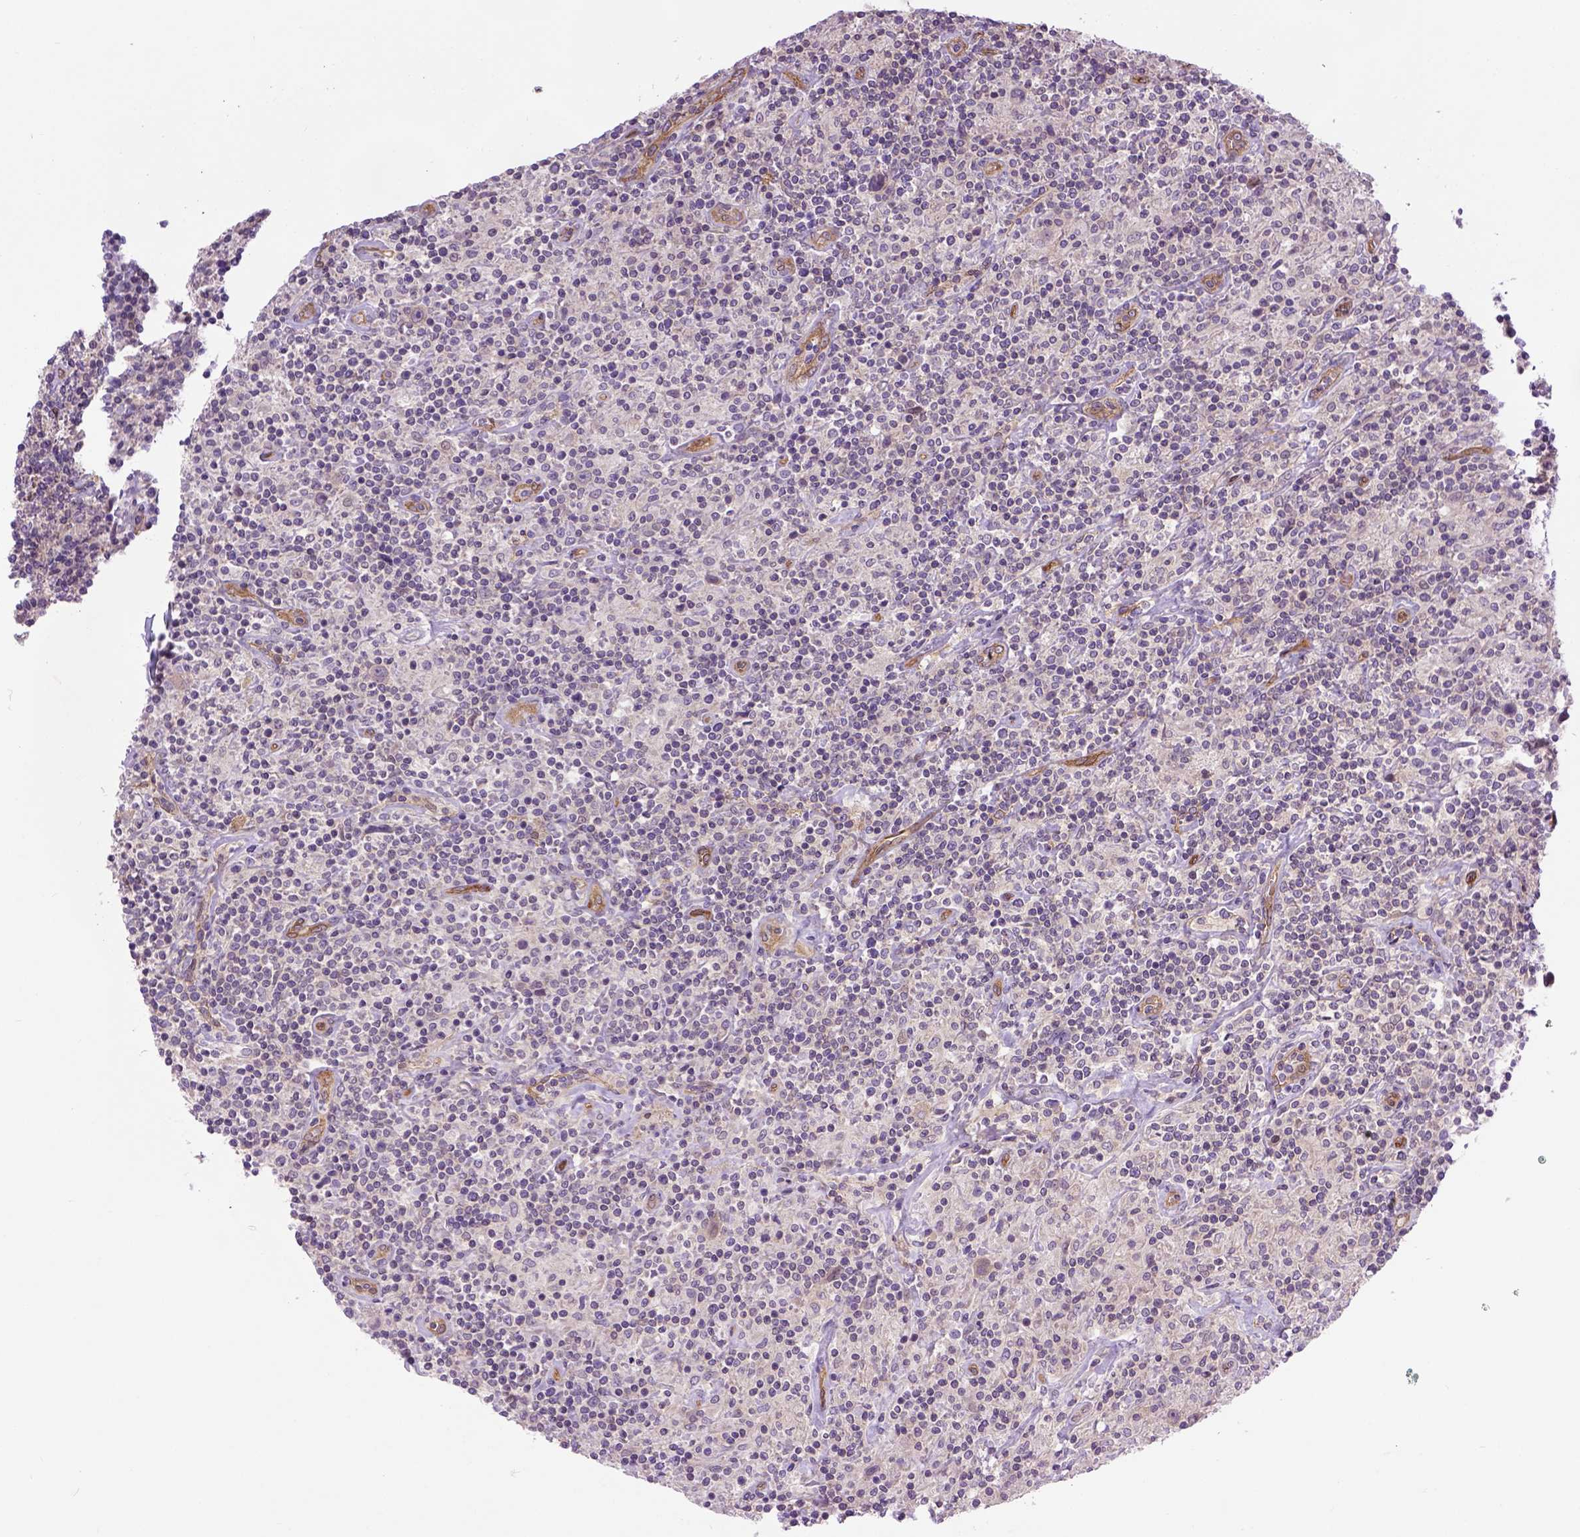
{"staining": {"intensity": "negative", "quantity": "none", "location": "none"}, "tissue": "lymphoma", "cell_type": "Tumor cells", "image_type": "cancer", "snomed": [{"axis": "morphology", "description": "Hodgkin's disease, NOS"}, {"axis": "topography", "description": "Lymph node"}], "caption": "High power microscopy micrograph of an IHC micrograph of Hodgkin's disease, revealing no significant positivity in tumor cells. The staining was performed using DAB to visualize the protein expression in brown, while the nuclei were stained in blue with hematoxylin (Magnification: 20x).", "gene": "CASKIN2", "patient": {"sex": "male", "age": 70}}